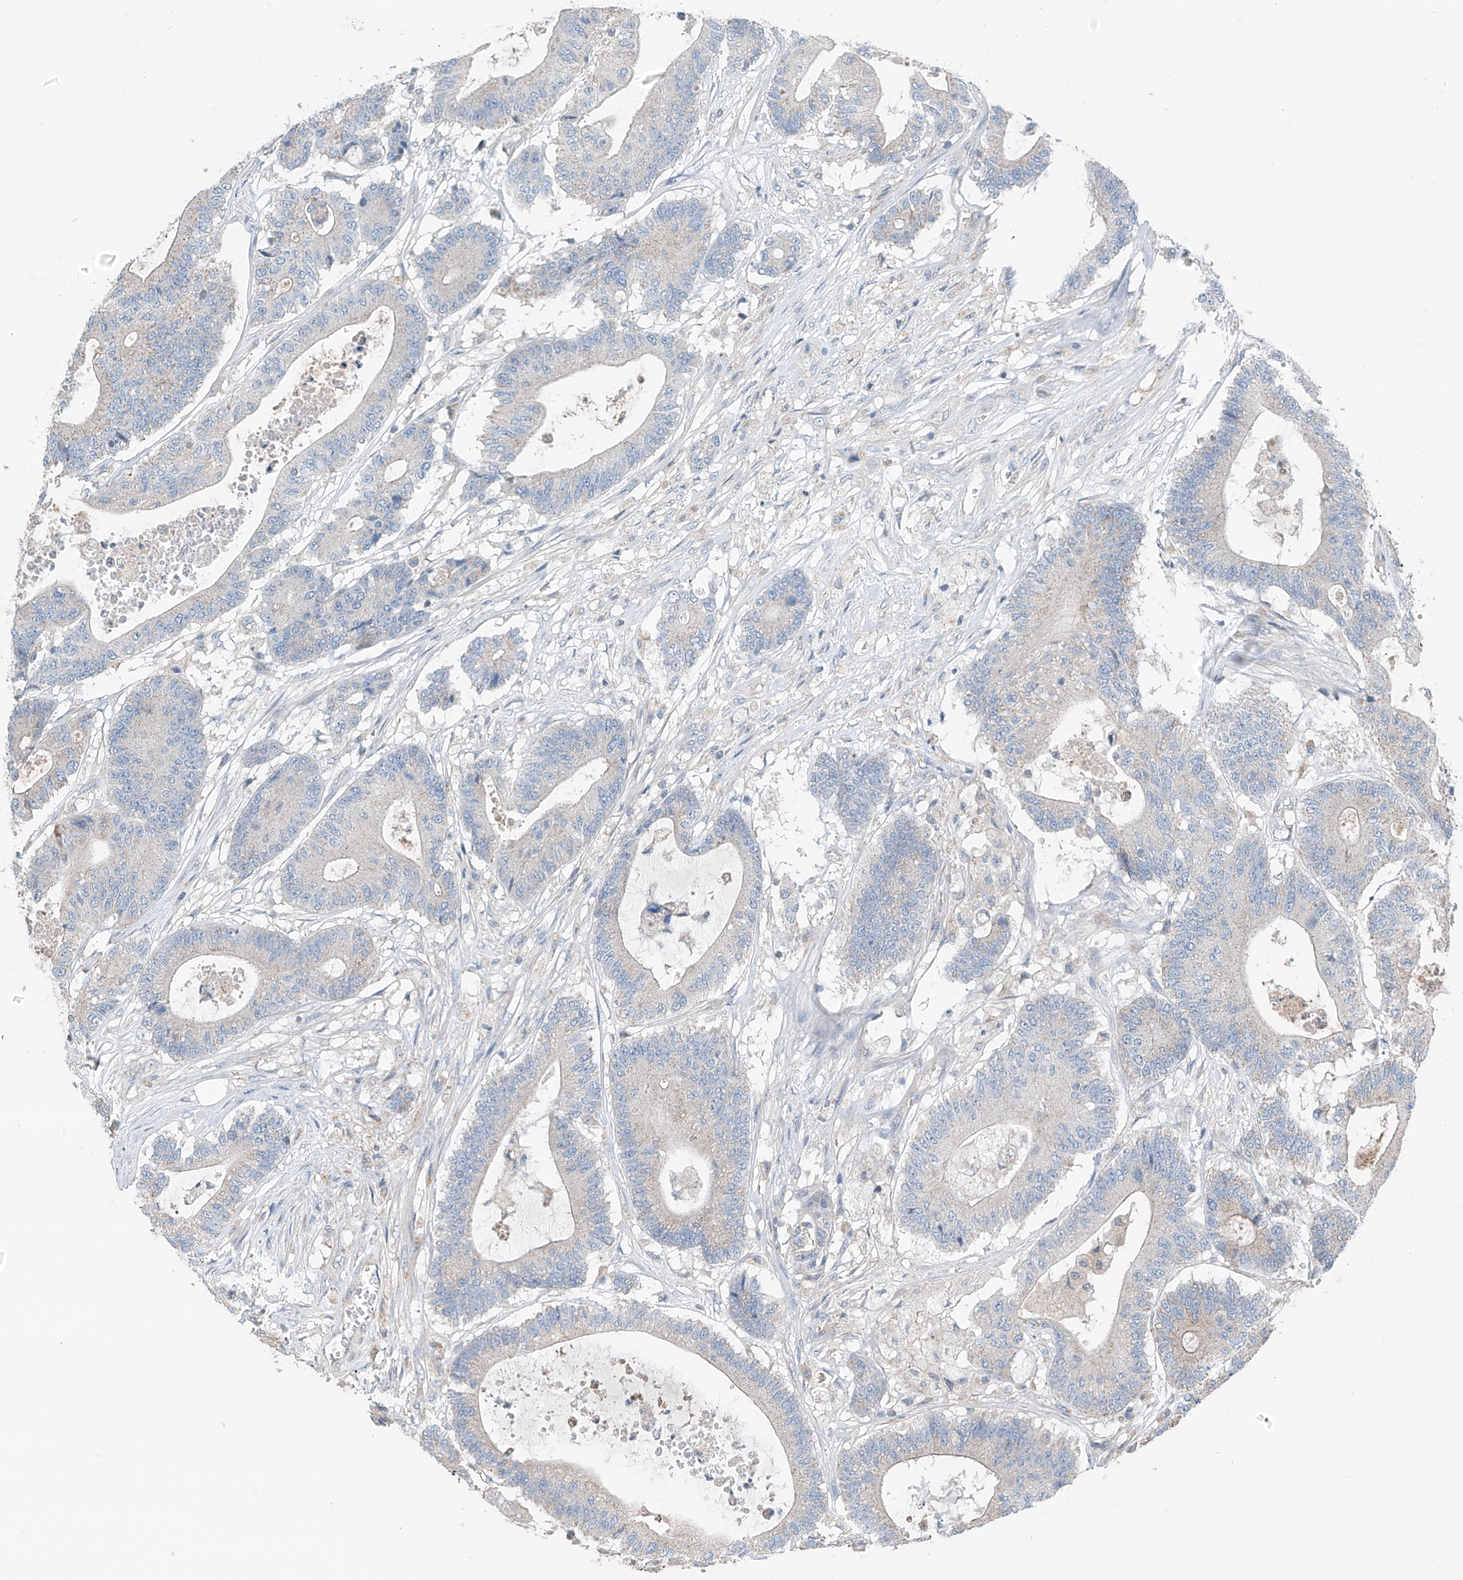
{"staining": {"intensity": "negative", "quantity": "none", "location": "none"}, "tissue": "colorectal cancer", "cell_type": "Tumor cells", "image_type": "cancer", "snomed": [{"axis": "morphology", "description": "Adenocarcinoma, NOS"}, {"axis": "topography", "description": "Colon"}], "caption": "Colorectal cancer (adenocarcinoma) stained for a protein using IHC demonstrates no positivity tumor cells.", "gene": "SYN3", "patient": {"sex": "female", "age": 84}}